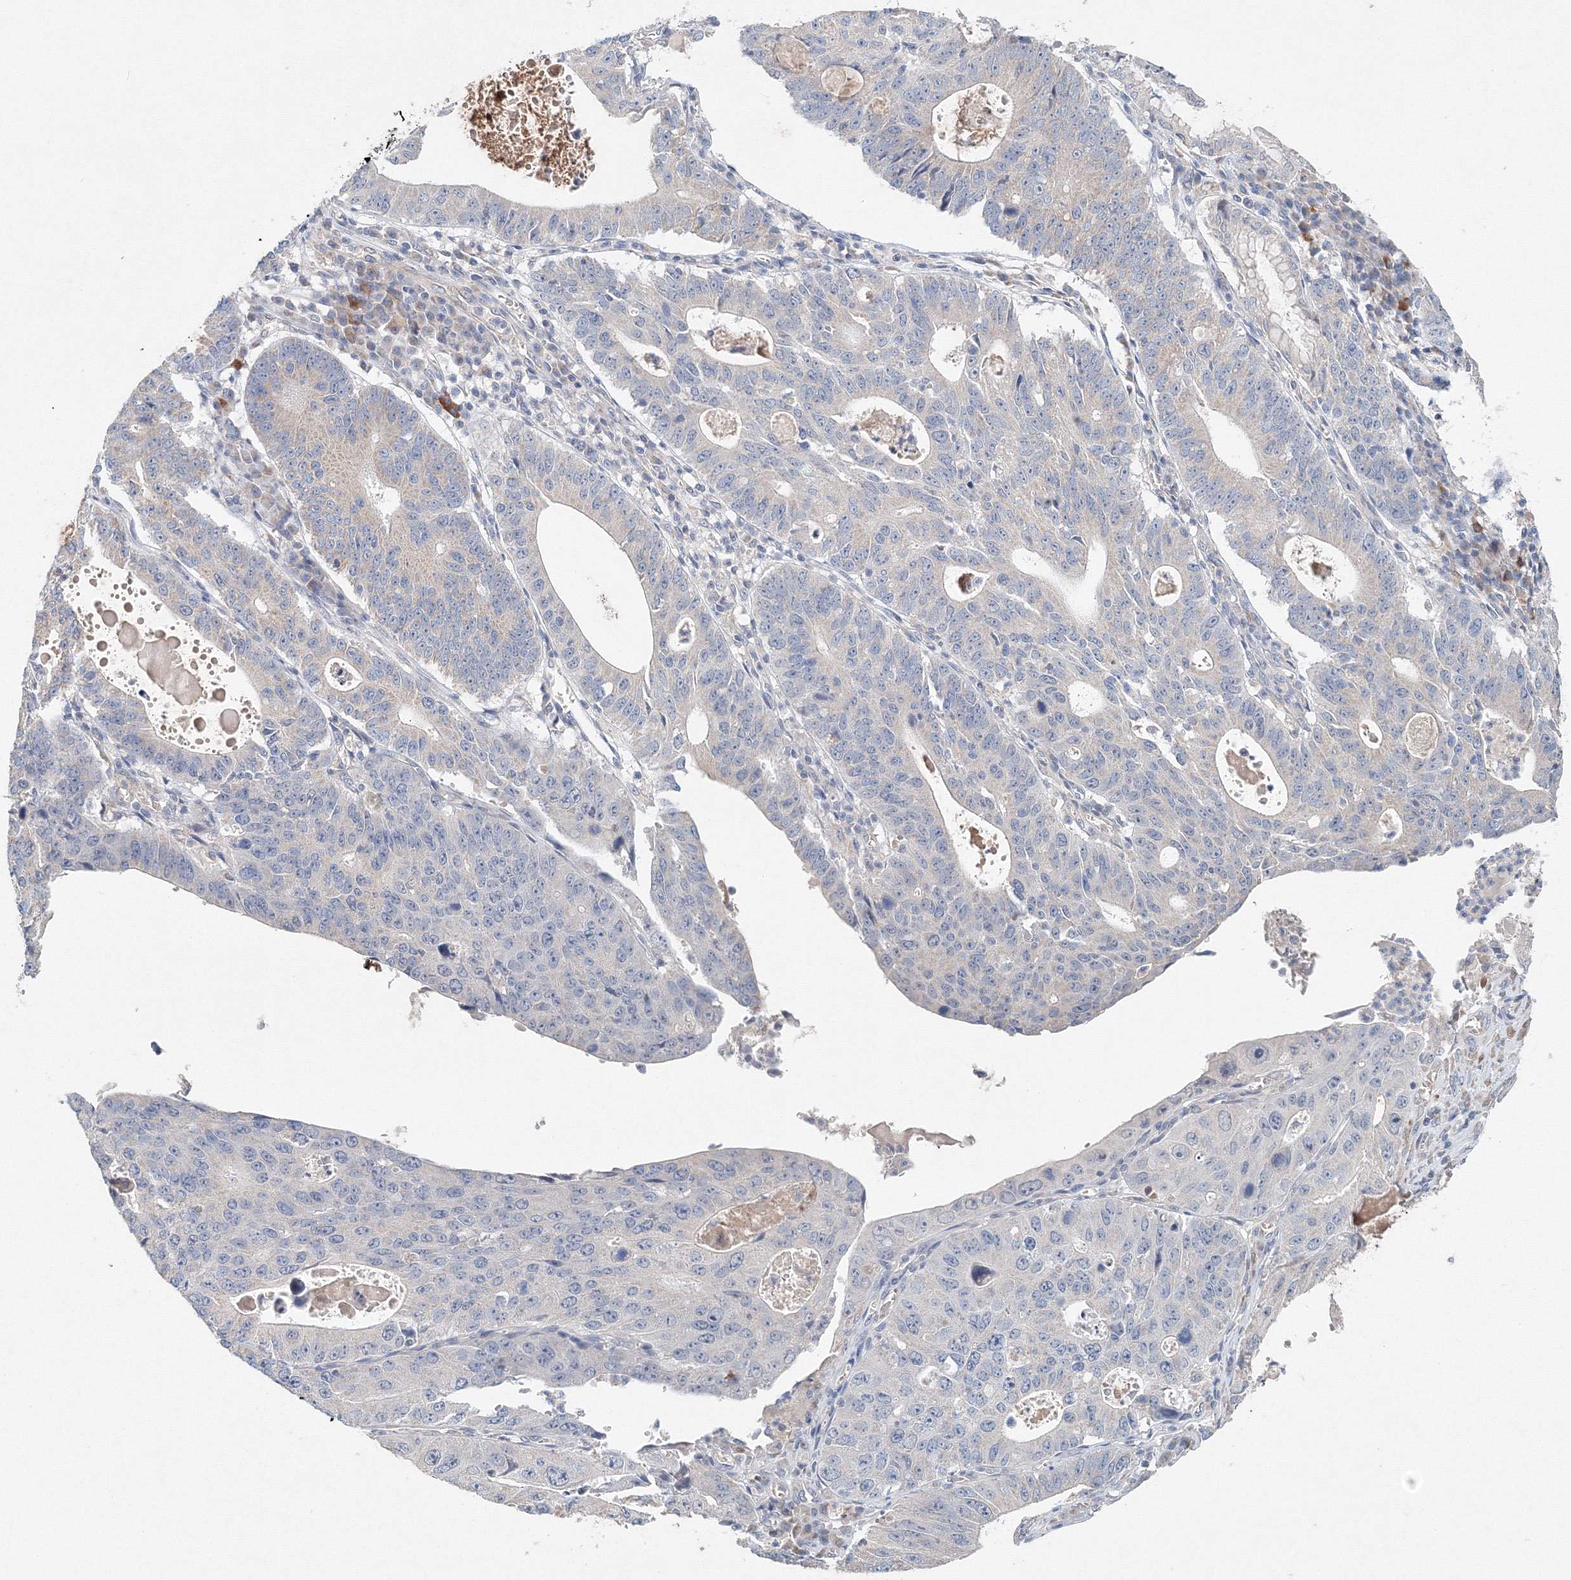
{"staining": {"intensity": "negative", "quantity": "none", "location": "none"}, "tissue": "stomach cancer", "cell_type": "Tumor cells", "image_type": "cancer", "snomed": [{"axis": "morphology", "description": "Adenocarcinoma, NOS"}, {"axis": "topography", "description": "Stomach"}], "caption": "Immunohistochemistry (IHC) histopathology image of adenocarcinoma (stomach) stained for a protein (brown), which reveals no staining in tumor cells.", "gene": "WDR49", "patient": {"sex": "male", "age": 59}}